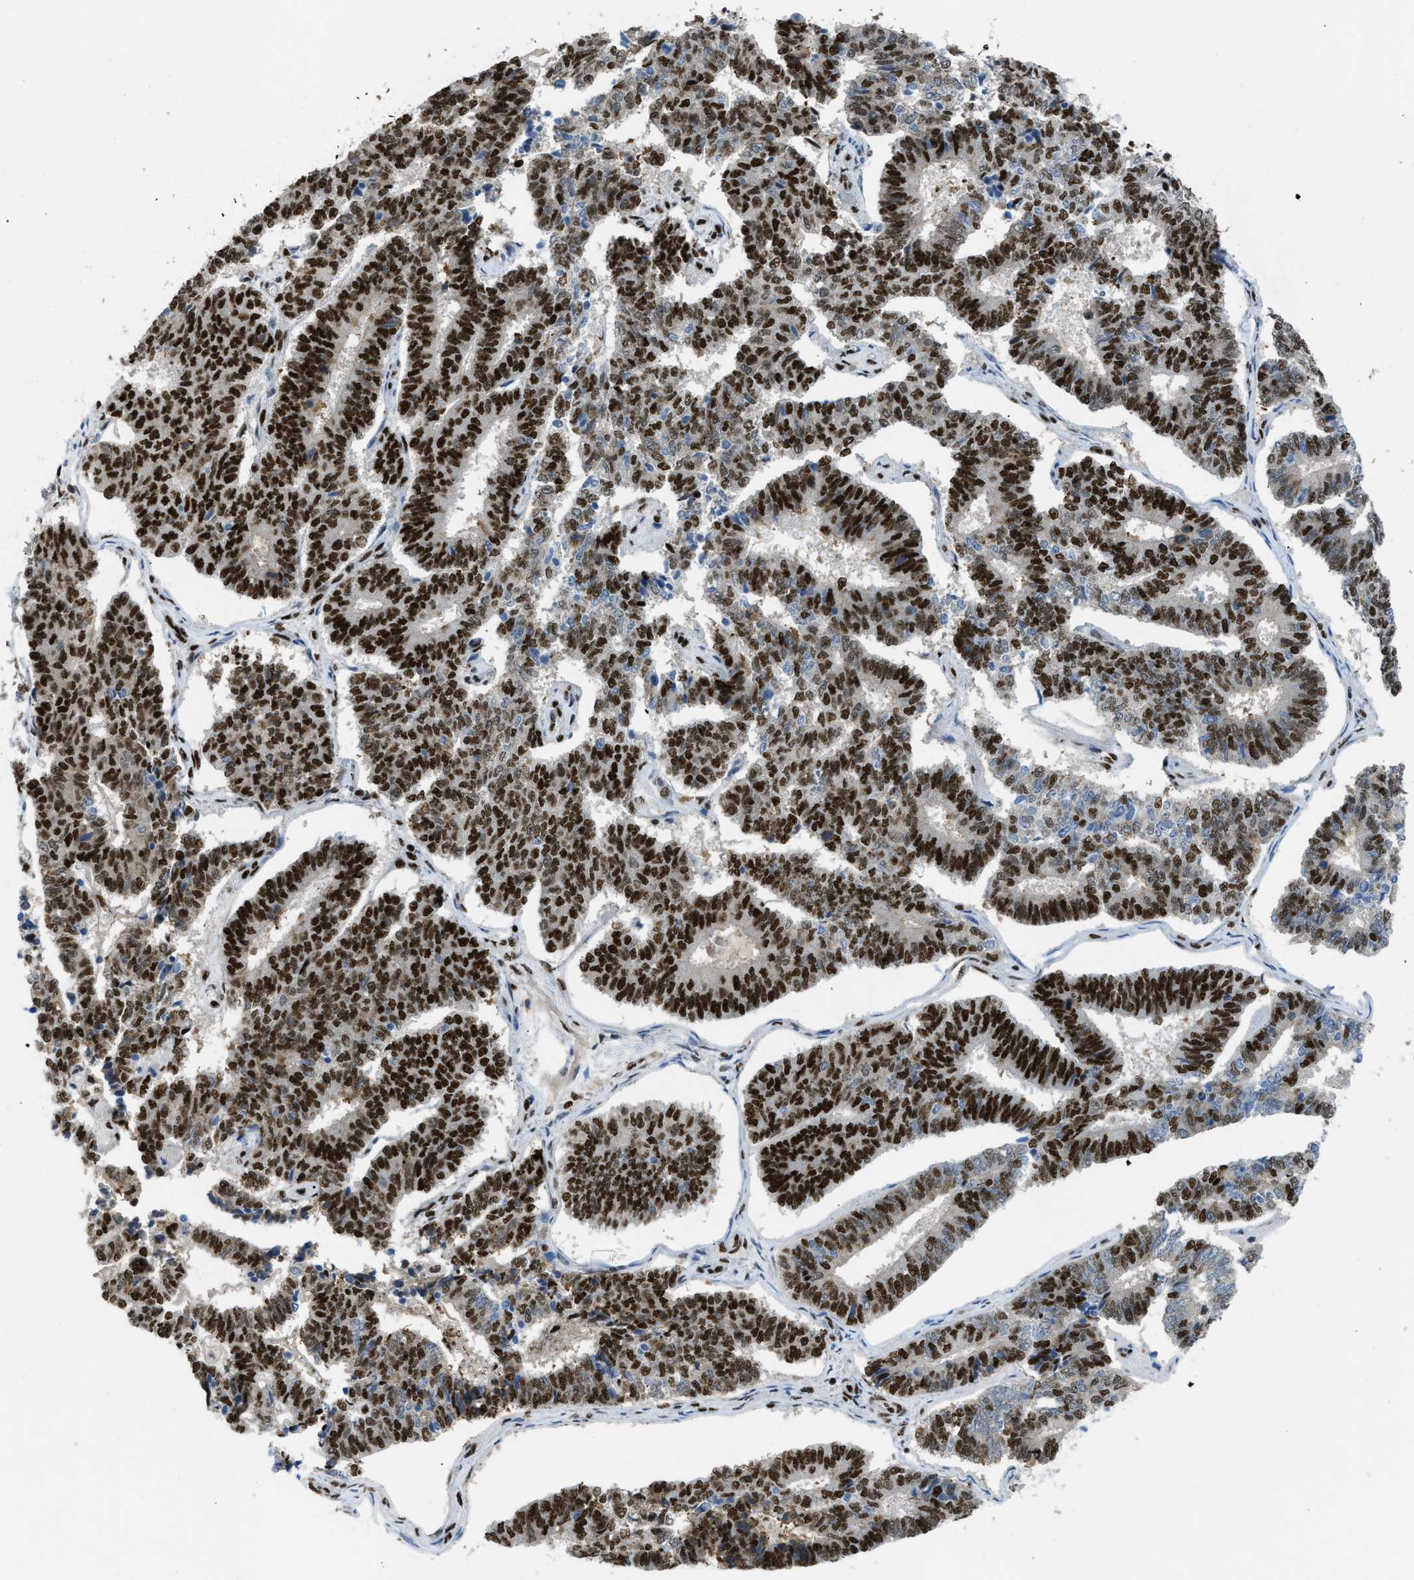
{"staining": {"intensity": "strong", "quantity": ">75%", "location": "nuclear"}, "tissue": "endometrial cancer", "cell_type": "Tumor cells", "image_type": "cancer", "snomed": [{"axis": "morphology", "description": "Adenocarcinoma, NOS"}, {"axis": "topography", "description": "Endometrium"}], "caption": "High-power microscopy captured an IHC photomicrograph of adenocarcinoma (endometrial), revealing strong nuclear expression in approximately >75% of tumor cells.", "gene": "SCAF4", "patient": {"sex": "female", "age": 70}}